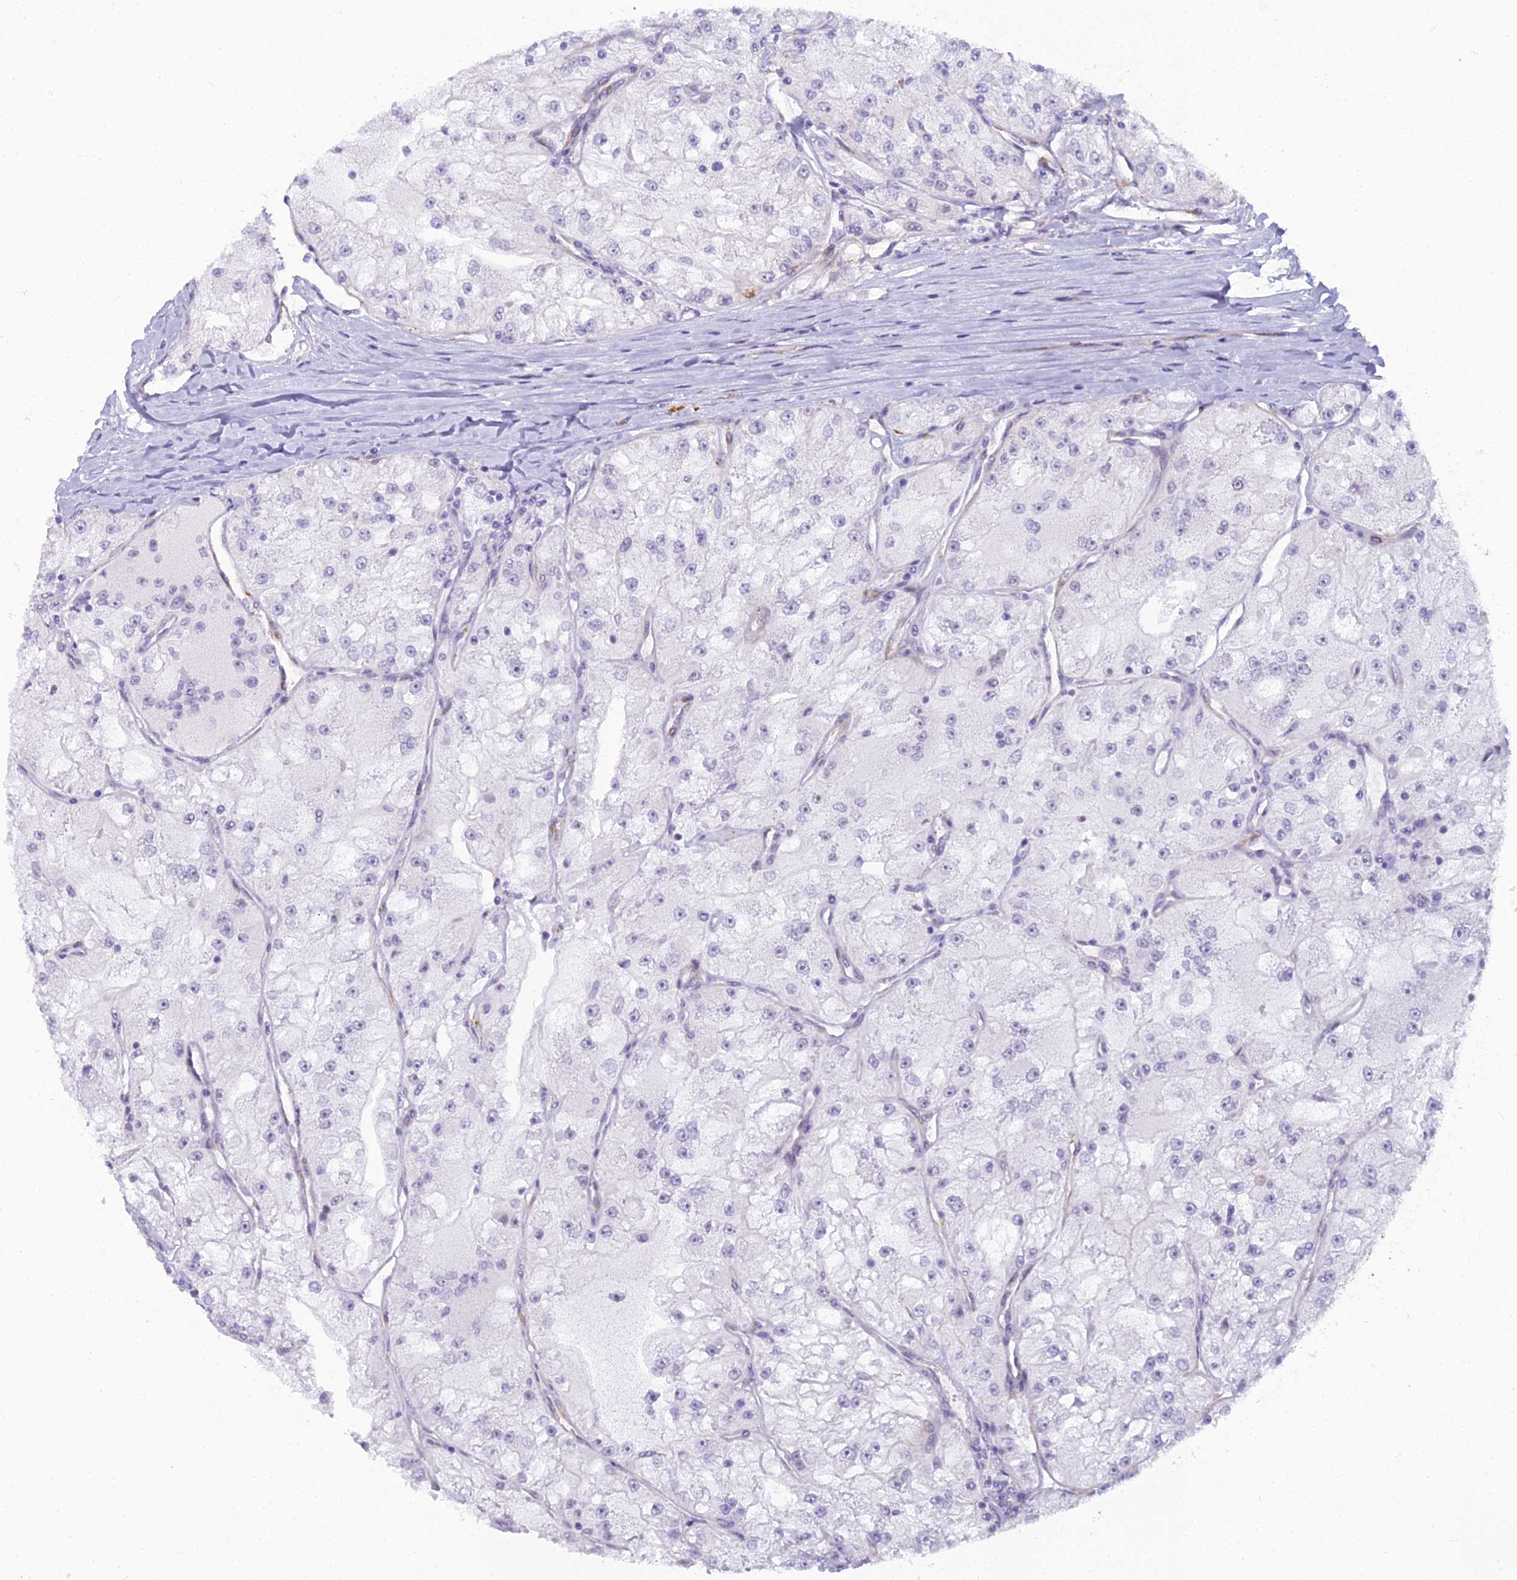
{"staining": {"intensity": "negative", "quantity": "none", "location": "none"}, "tissue": "renal cancer", "cell_type": "Tumor cells", "image_type": "cancer", "snomed": [{"axis": "morphology", "description": "Adenocarcinoma, NOS"}, {"axis": "topography", "description": "Kidney"}], "caption": "The histopathology image demonstrates no significant expression in tumor cells of renal adenocarcinoma.", "gene": "RGL3", "patient": {"sex": "female", "age": 72}}